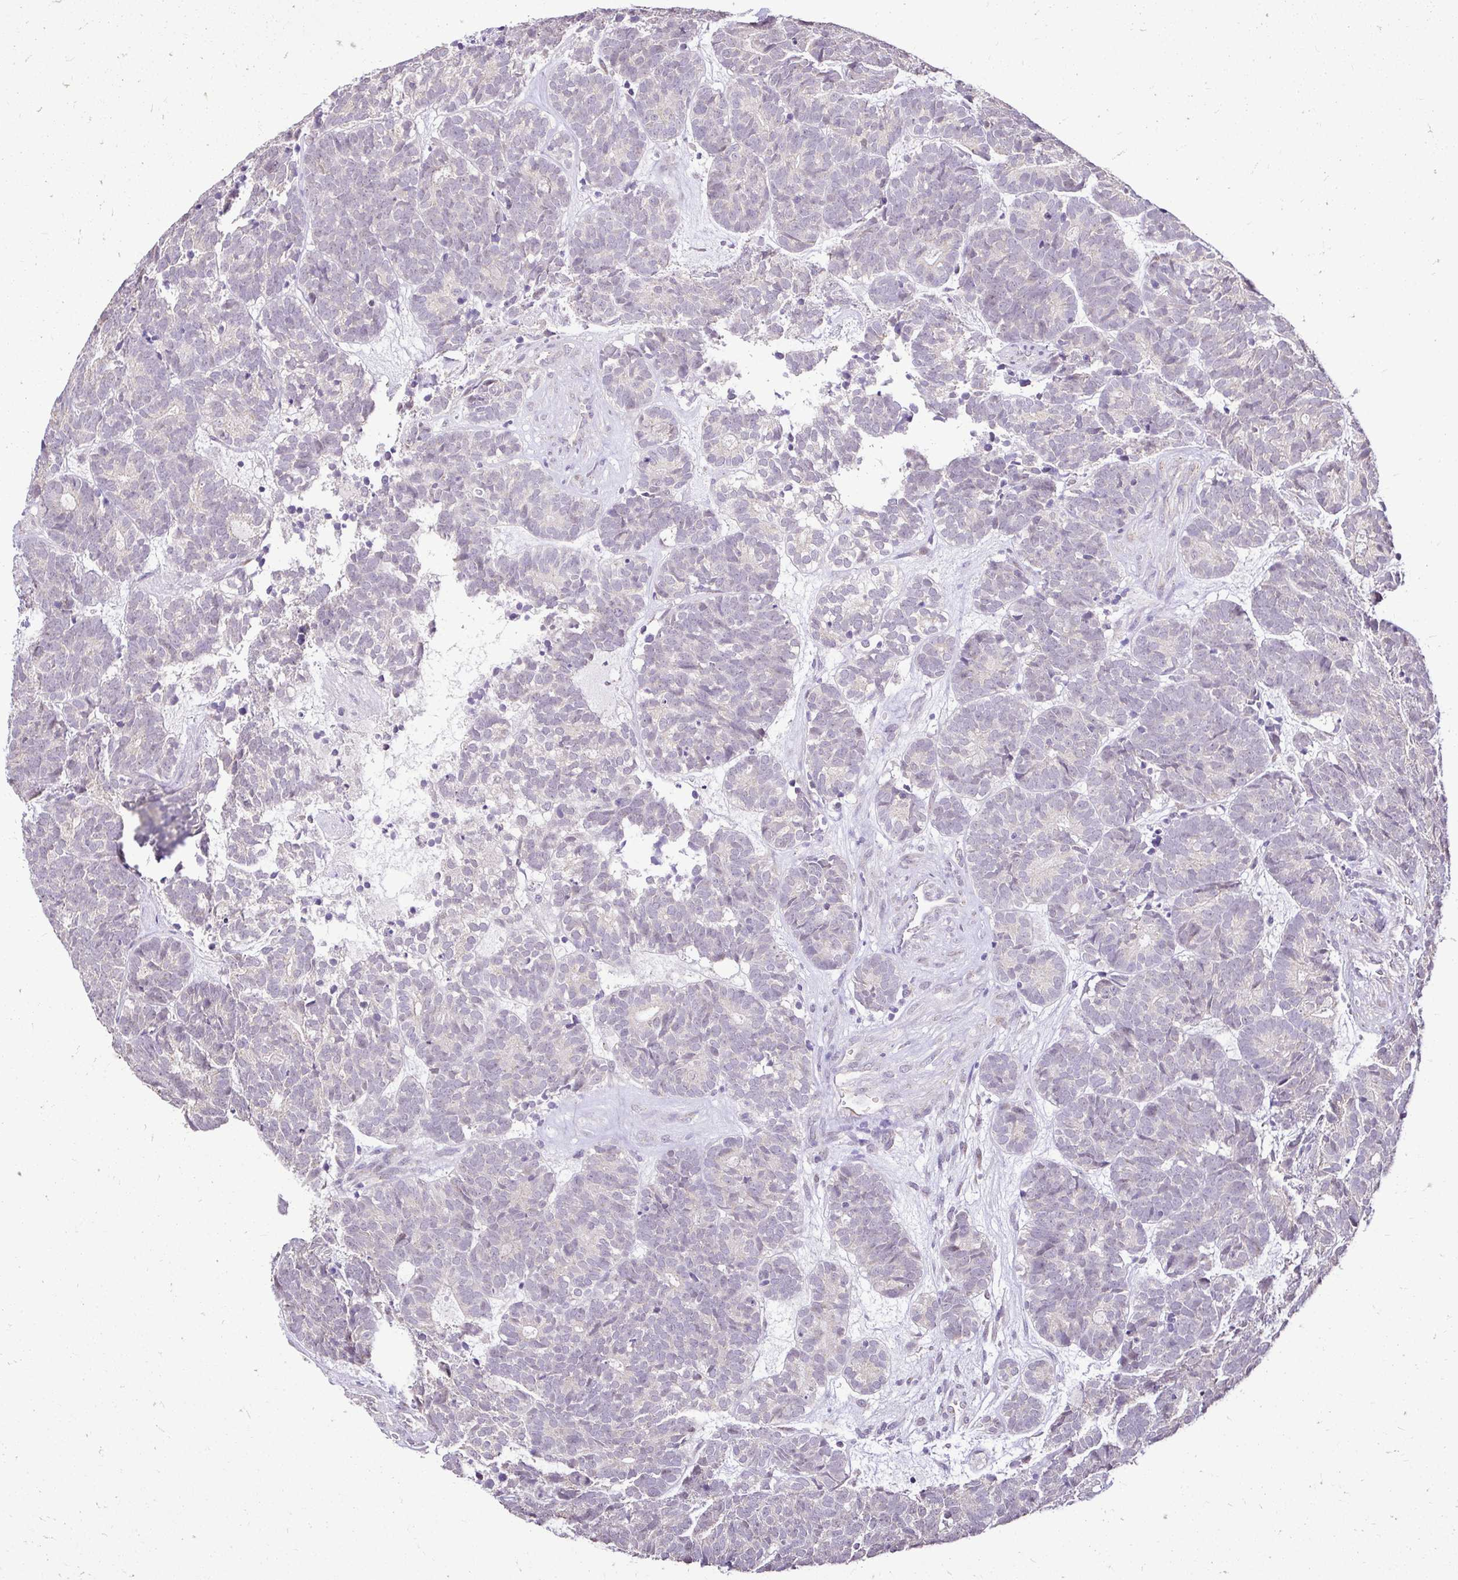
{"staining": {"intensity": "negative", "quantity": "none", "location": "none"}, "tissue": "head and neck cancer", "cell_type": "Tumor cells", "image_type": "cancer", "snomed": [{"axis": "morphology", "description": "Adenocarcinoma, NOS"}, {"axis": "topography", "description": "Head-Neck"}], "caption": "A micrograph of human head and neck cancer (adenocarcinoma) is negative for staining in tumor cells.", "gene": "KIAA1210", "patient": {"sex": "female", "age": 81}}